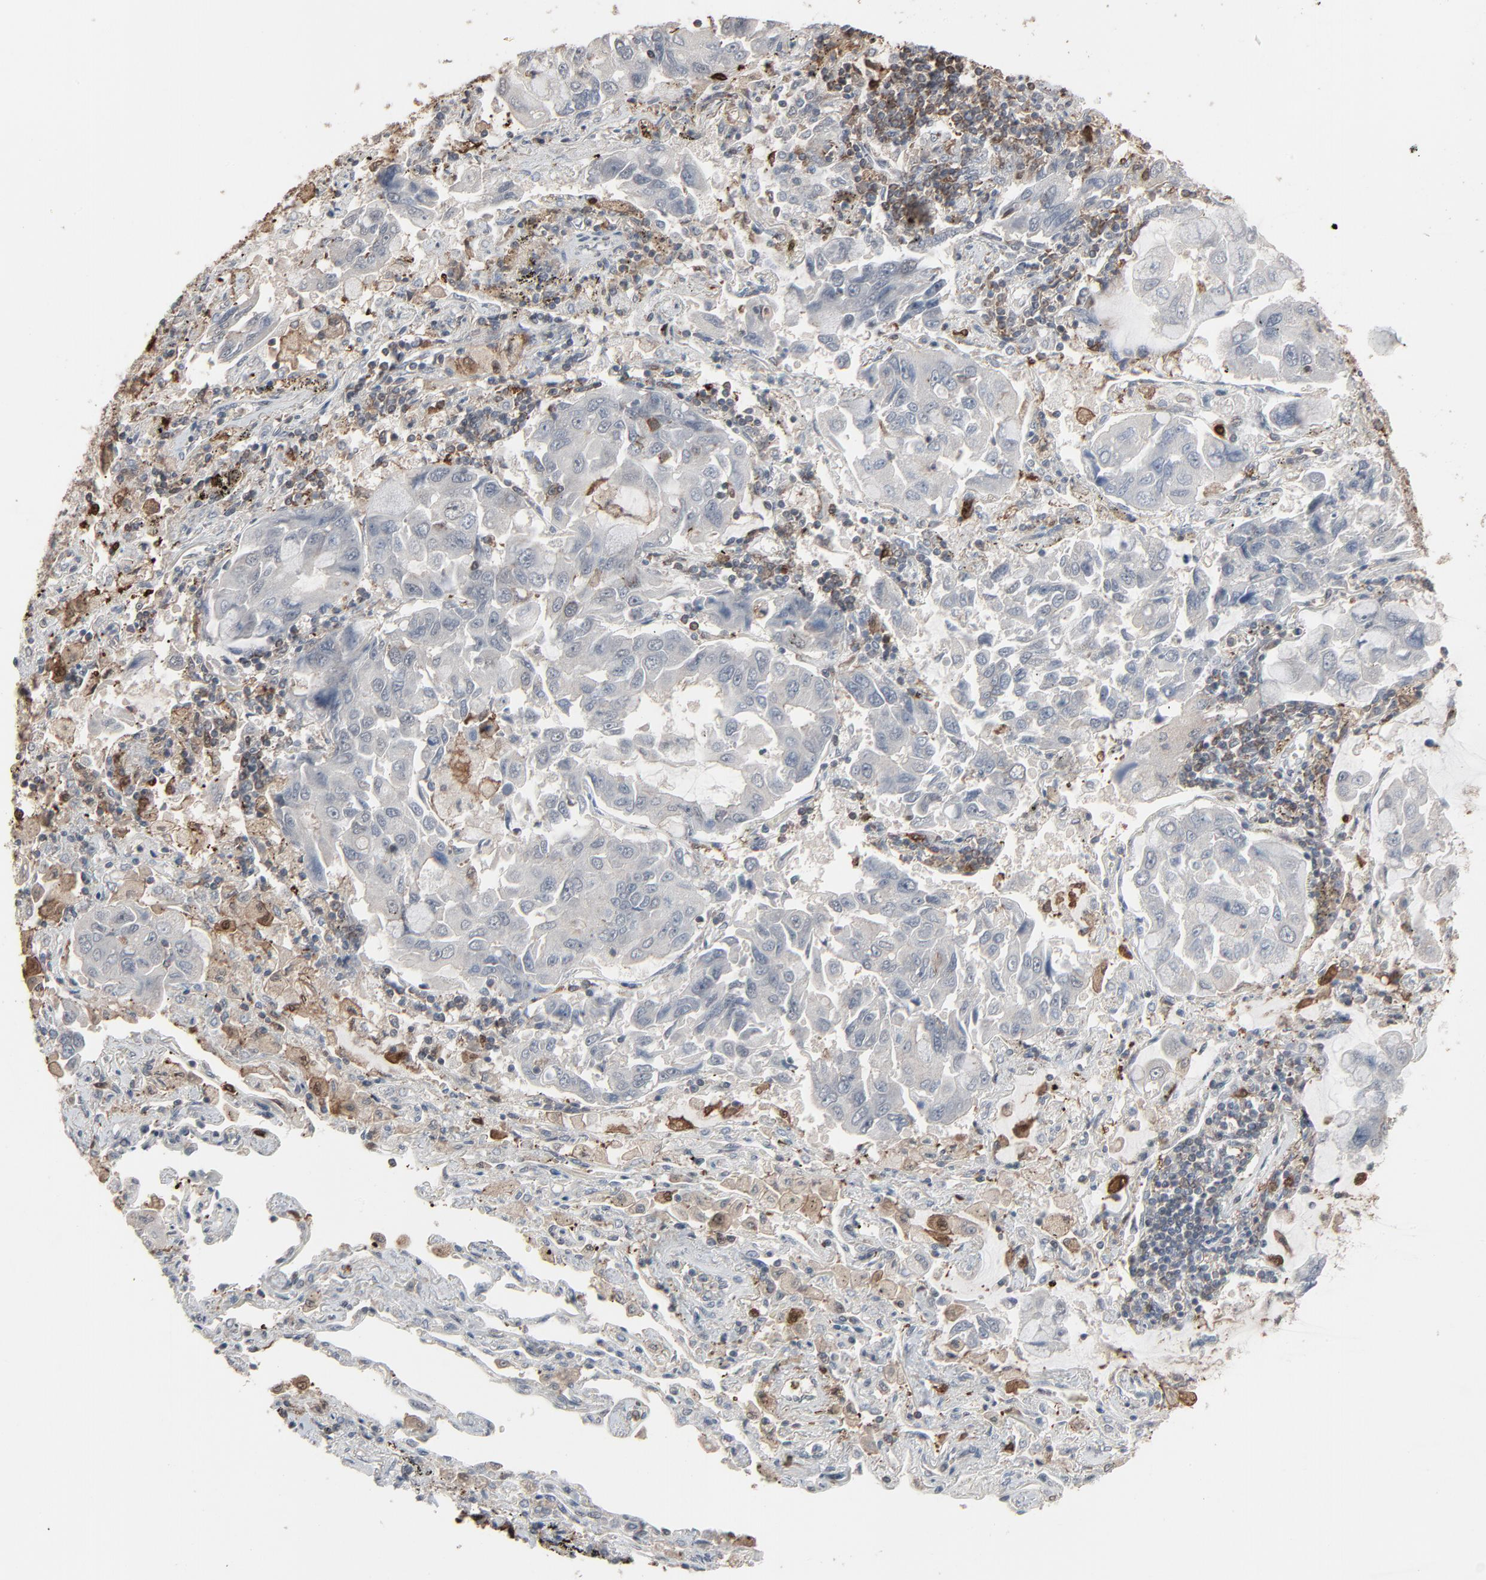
{"staining": {"intensity": "negative", "quantity": "none", "location": "none"}, "tissue": "lung cancer", "cell_type": "Tumor cells", "image_type": "cancer", "snomed": [{"axis": "morphology", "description": "Adenocarcinoma, NOS"}, {"axis": "topography", "description": "Lung"}], "caption": "DAB immunohistochemical staining of human adenocarcinoma (lung) shows no significant positivity in tumor cells. (DAB (3,3'-diaminobenzidine) immunohistochemistry visualized using brightfield microscopy, high magnification).", "gene": "DOCK8", "patient": {"sex": "male", "age": 64}}